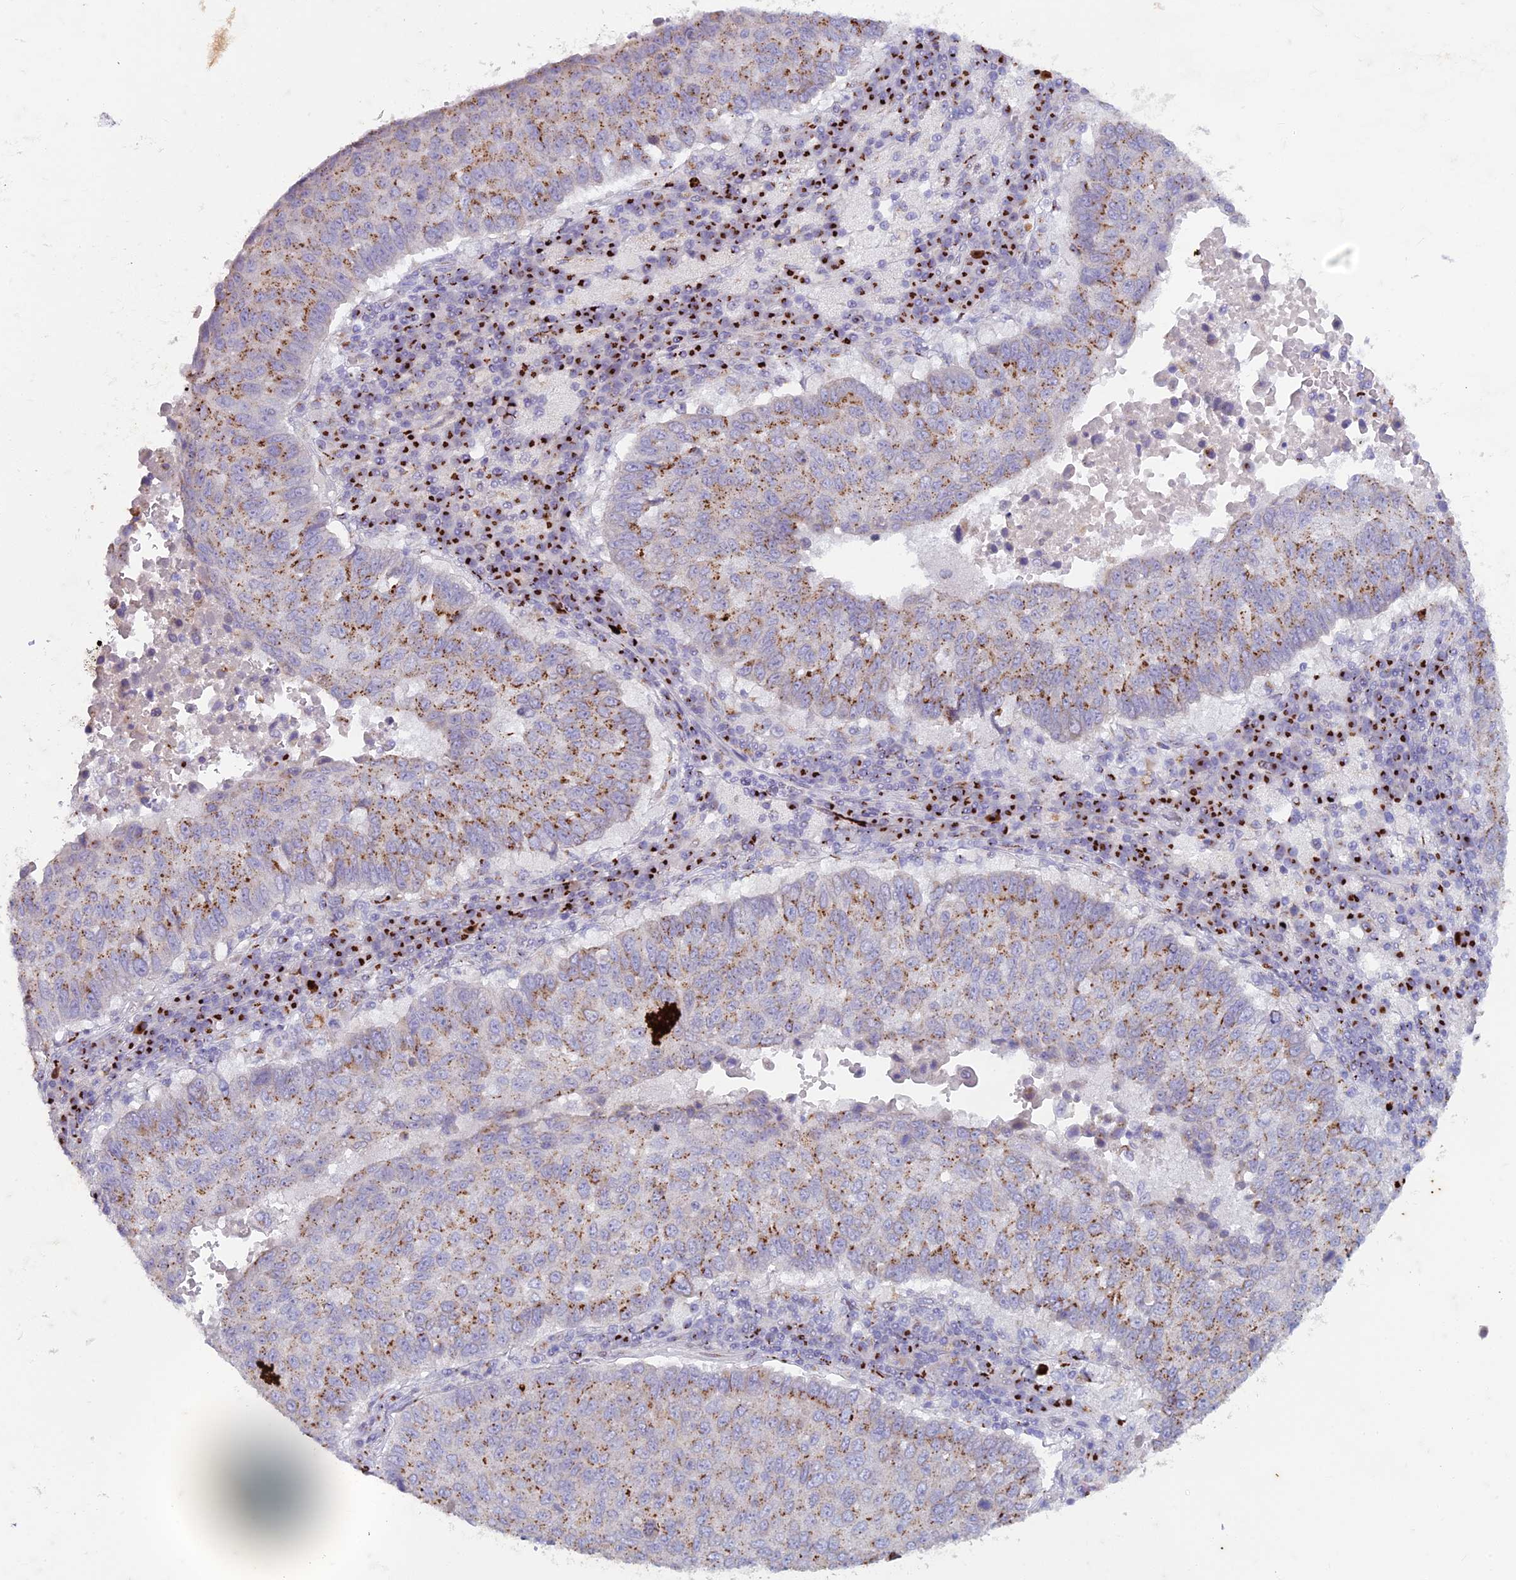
{"staining": {"intensity": "moderate", "quantity": "25%-75%", "location": "cytoplasmic/membranous"}, "tissue": "lung cancer", "cell_type": "Tumor cells", "image_type": "cancer", "snomed": [{"axis": "morphology", "description": "Squamous cell carcinoma, NOS"}, {"axis": "topography", "description": "Lung"}], "caption": "Tumor cells reveal medium levels of moderate cytoplasmic/membranous staining in approximately 25%-75% of cells in lung cancer (squamous cell carcinoma).", "gene": "FAM3C", "patient": {"sex": "male", "age": 73}}